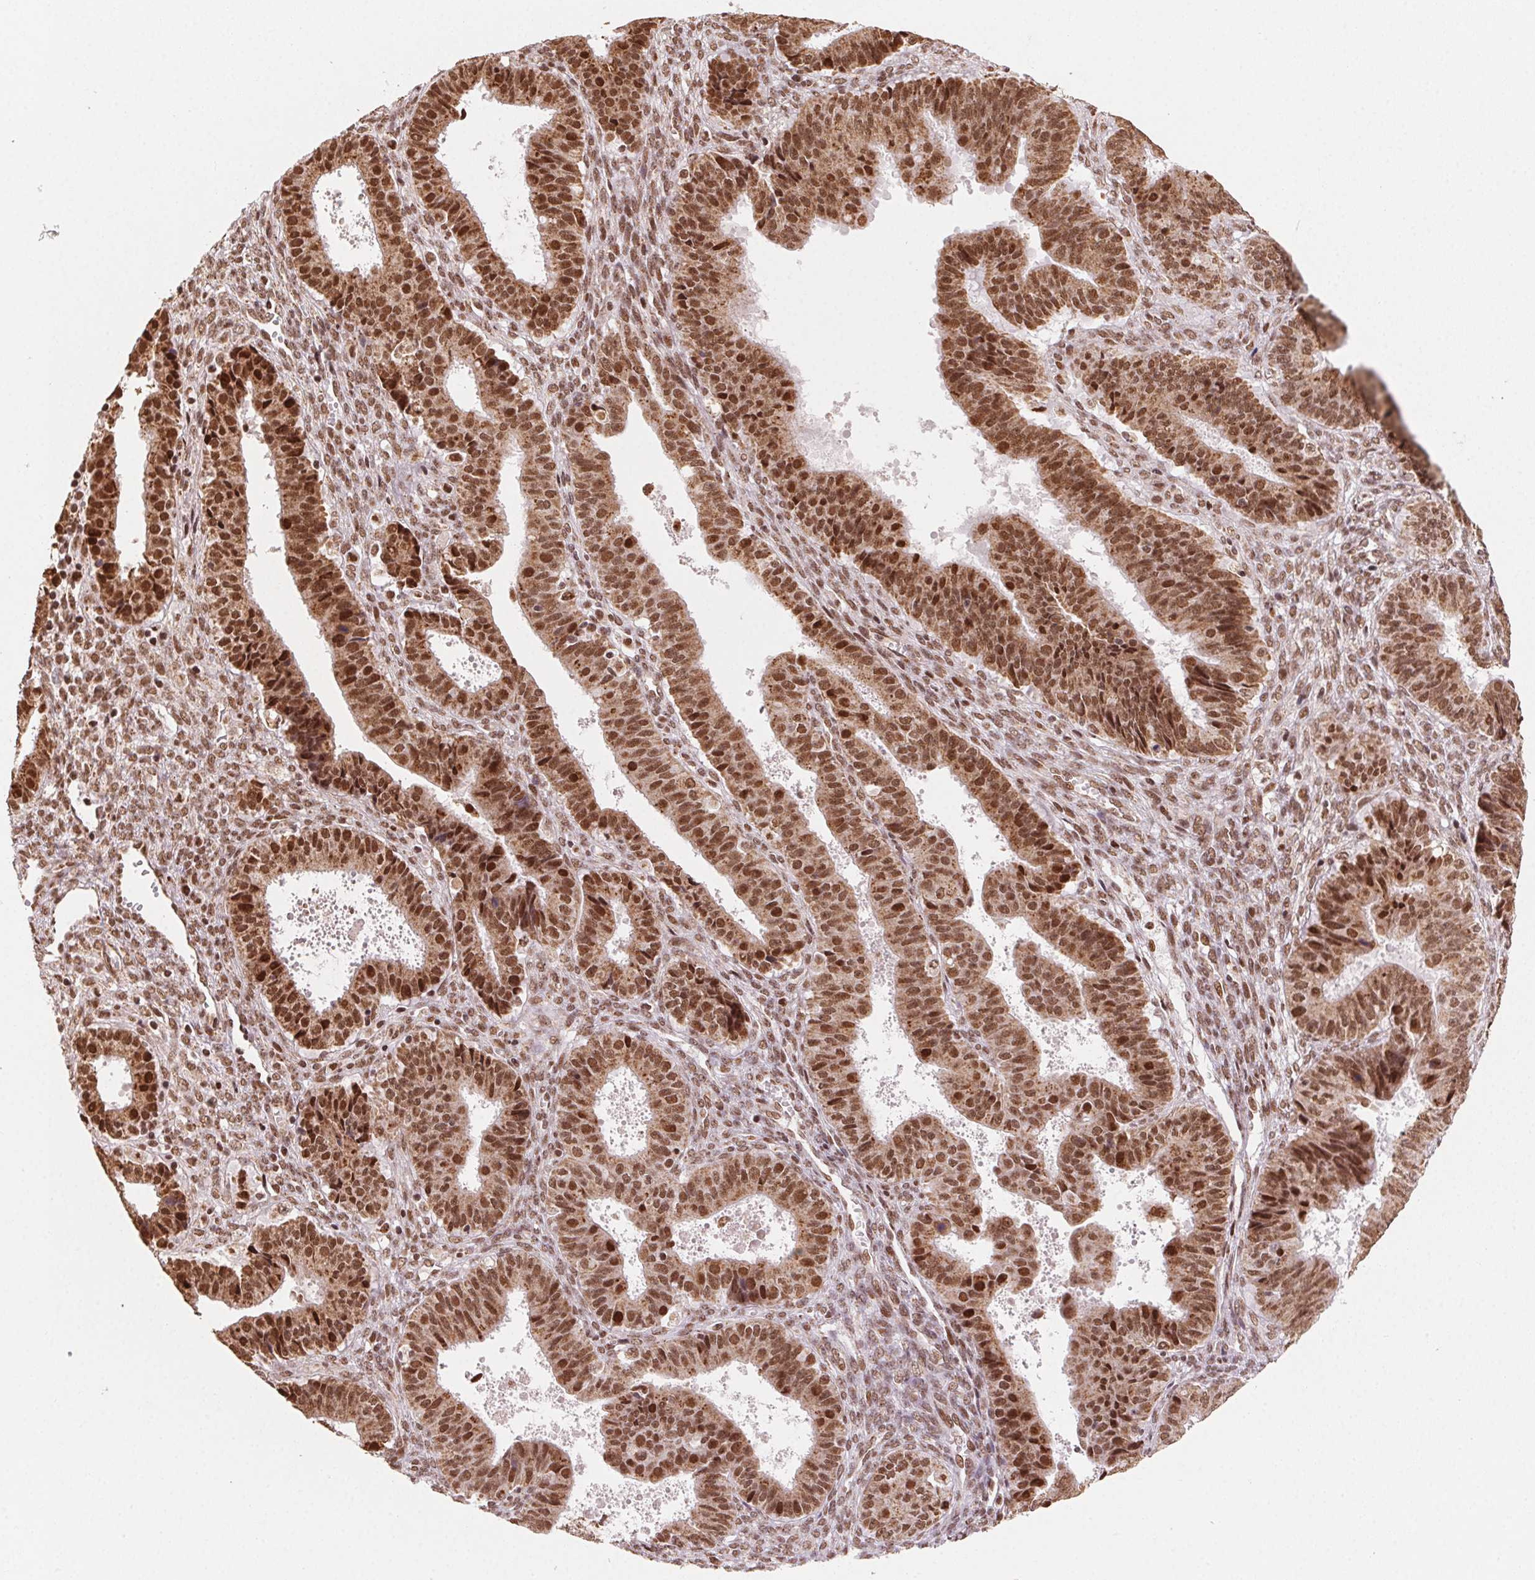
{"staining": {"intensity": "strong", "quantity": ">75%", "location": "cytoplasmic/membranous,nuclear"}, "tissue": "ovarian cancer", "cell_type": "Tumor cells", "image_type": "cancer", "snomed": [{"axis": "morphology", "description": "Carcinoma, endometroid"}, {"axis": "topography", "description": "Ovary"}], "caption": "Ovarian cancer stained for a protein shows strong cytoplasmic/membranous and nuclear positivity in tumor cells.", "gene": "TOPORS", "patient": {"sex": "female", "age": 42}}